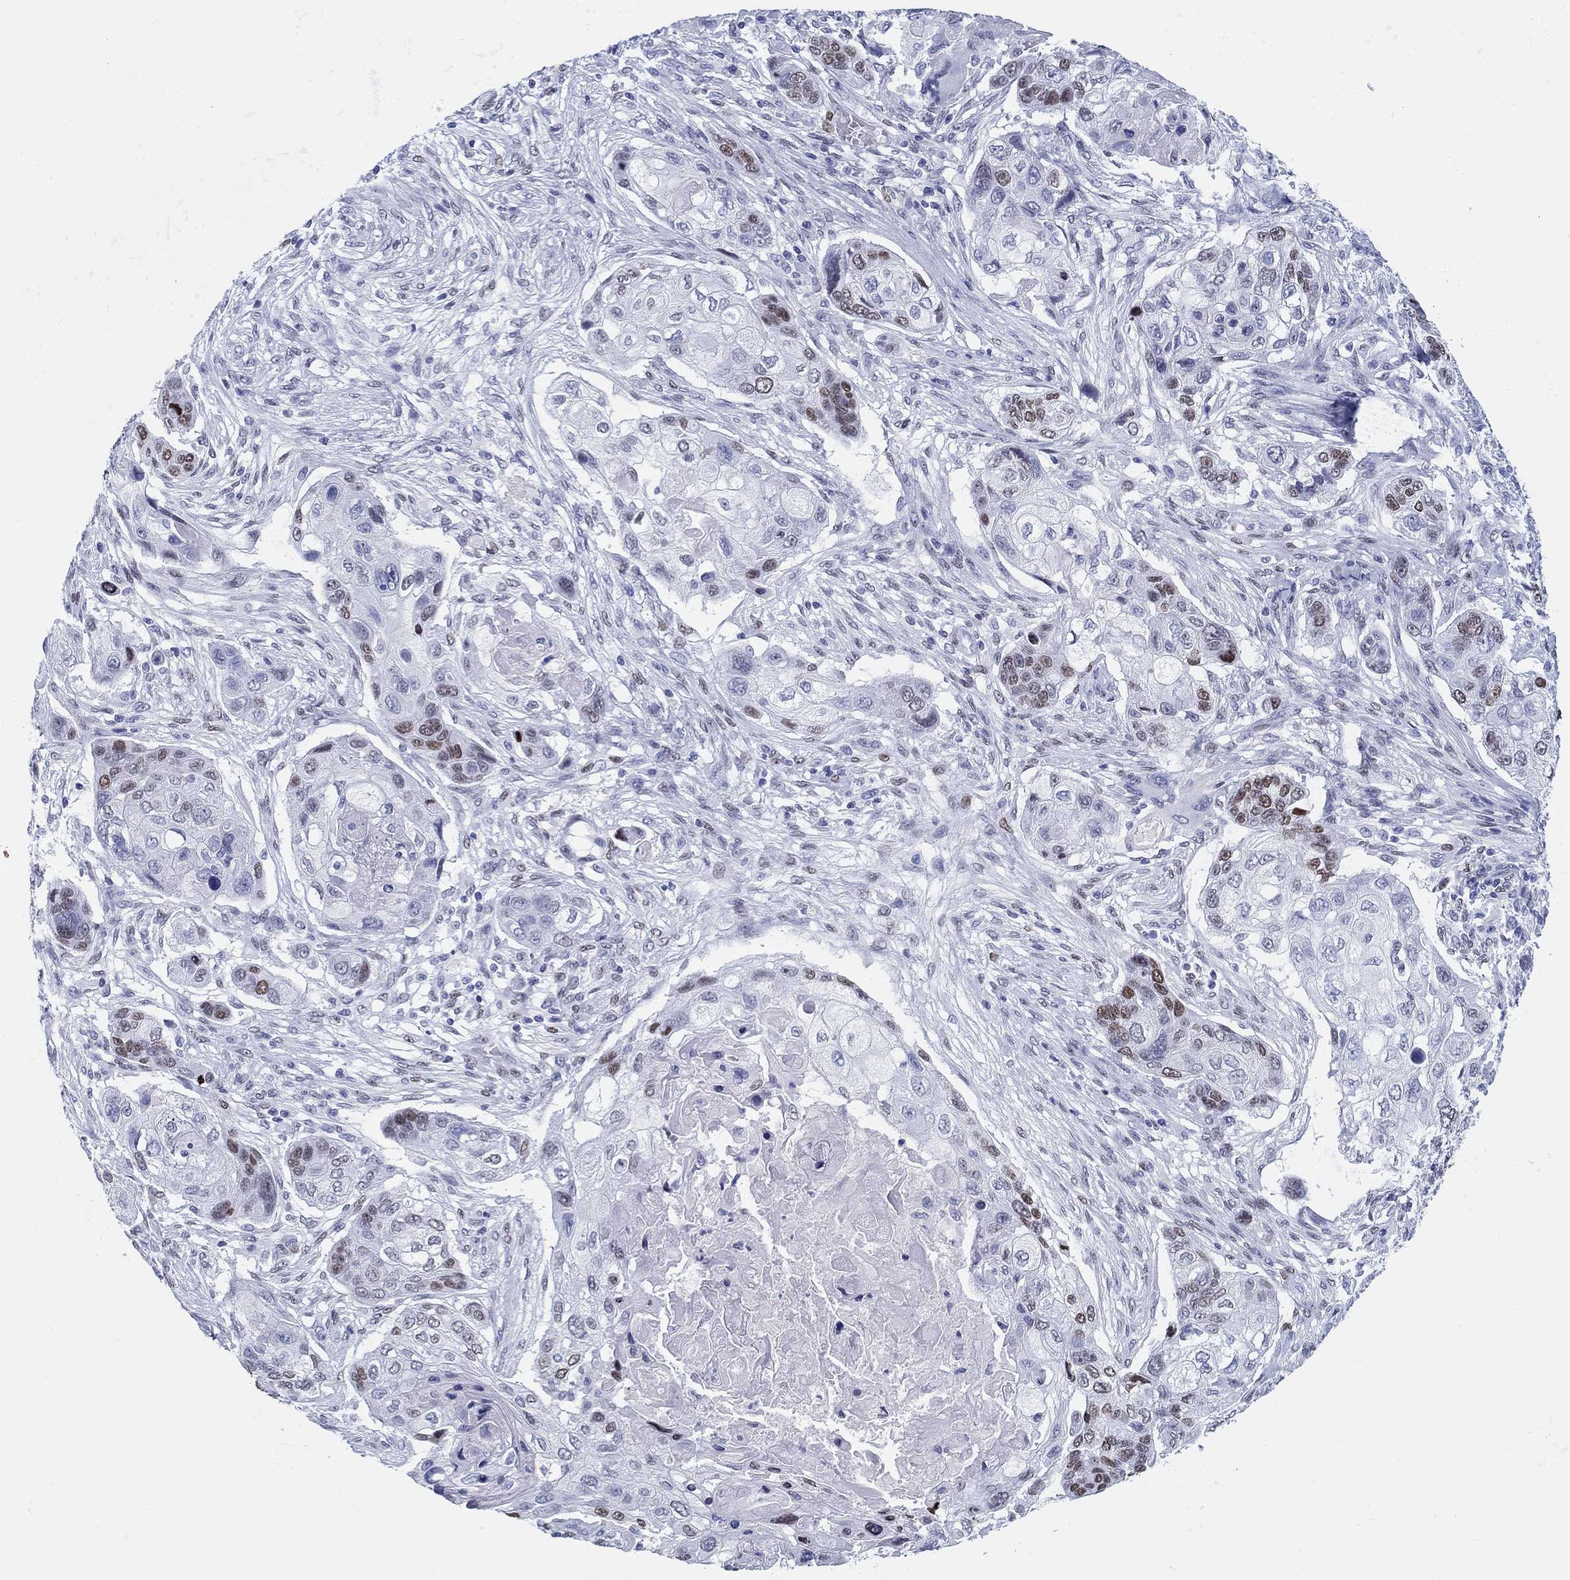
{"staining": {"intensity": "strong", "quantity": "<25%", "location": "nuclear"}, "tissue": "lung cancer", "cell_type": "Tumor cells", "image_type": "cancer", "snomed": [{"axis": "morphology", "description": "Normal tissue, NOS"}, {"axis": "morphology", "description": "Squamous cell carcinoma, NOS"}, {"axis": "topography", "description": "Bronchus"}, {"axis": "topography", "description": "Lung"}], "caption": "This photomicrograph displays immunohistochemistry staining of human squamous cell carcinoma (lung), with medium strong nuclear positivity in approximately <25% of tumor cells.", "gene": "H1-1", "patient": {"sex": "male", "age": 69}}